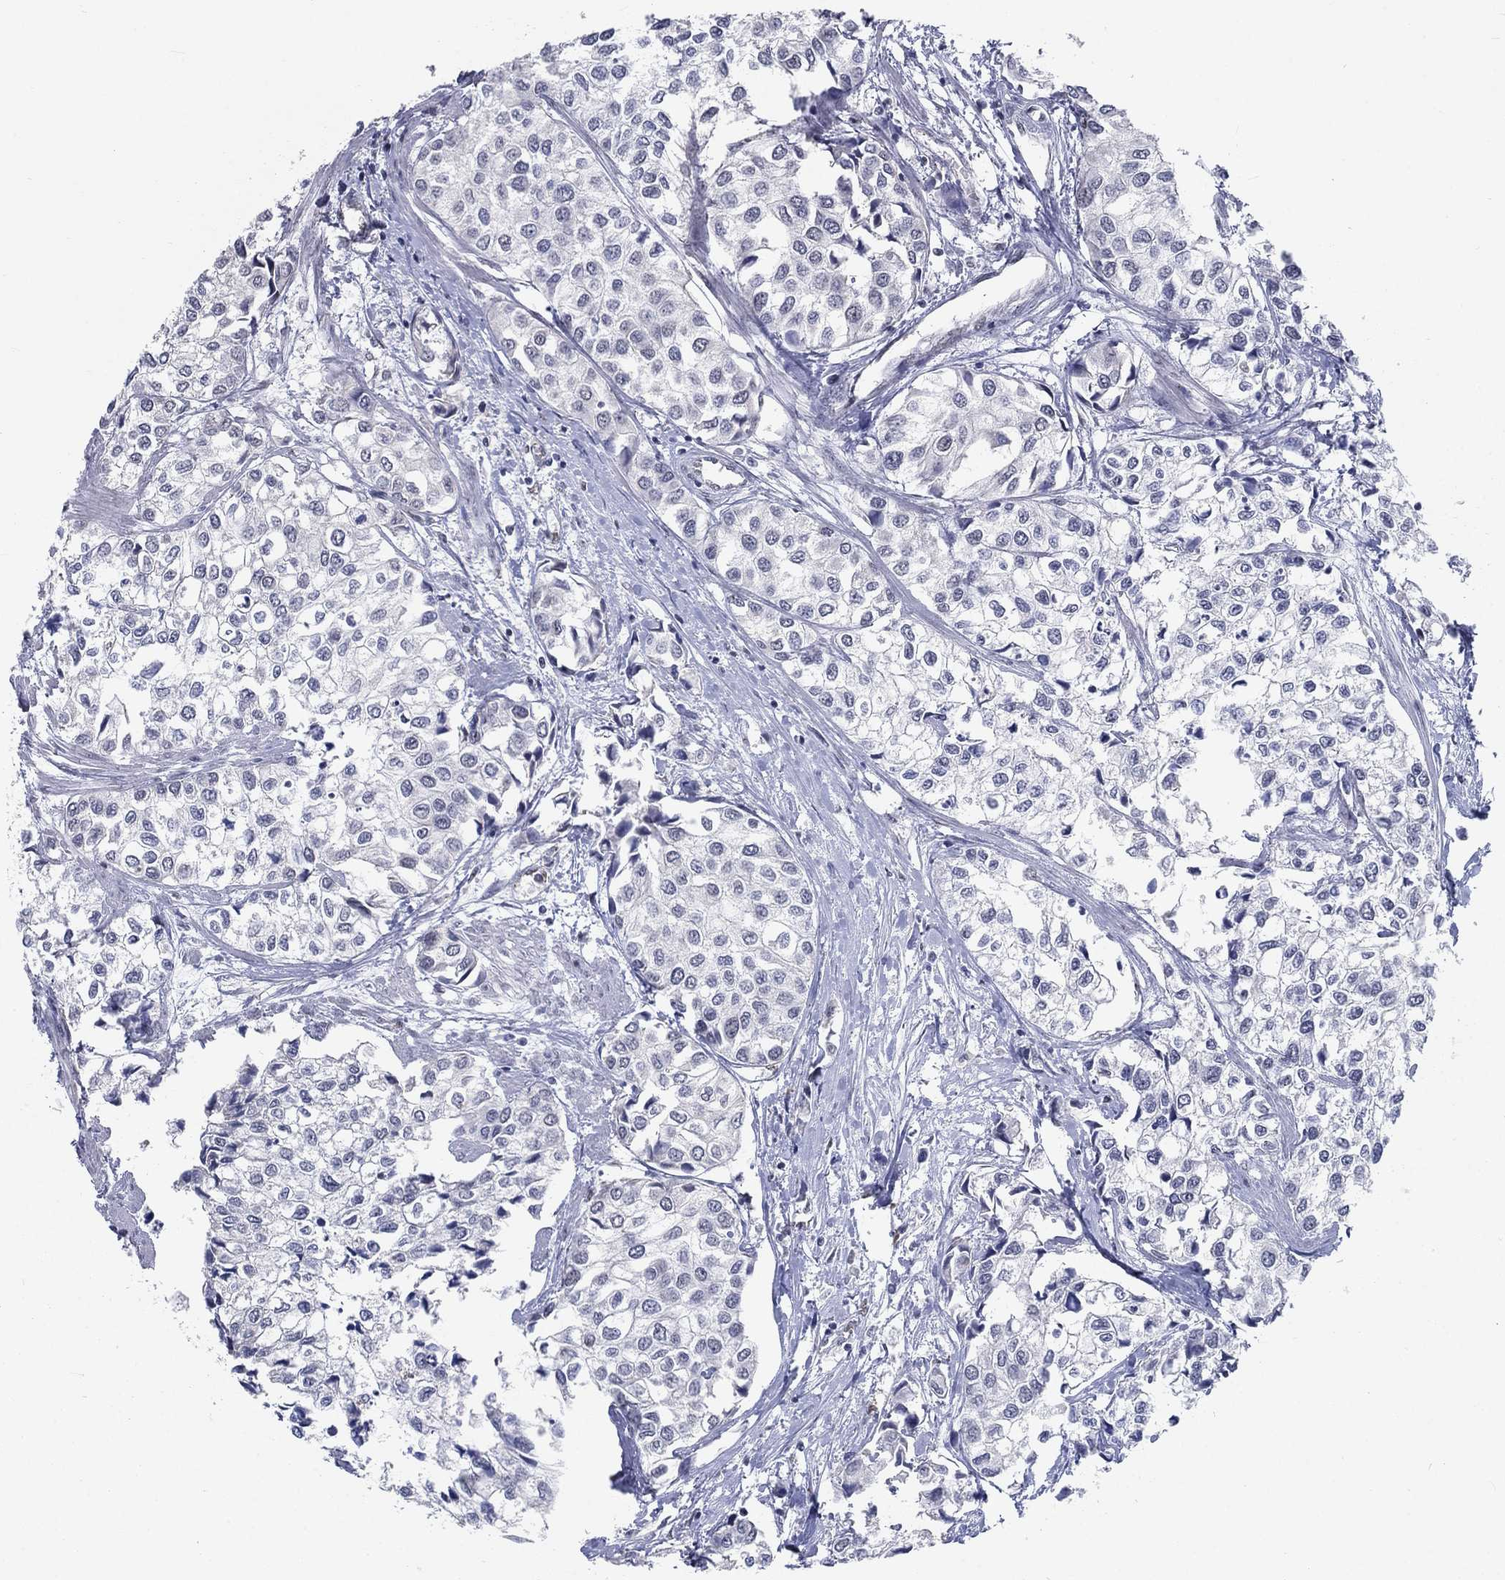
{"staining": {"intensity": "negative", "quantity": "none", "location": "none"}, "tissue": "urothelial cancer", "cell_type": "Tumor cells", "image_type": "cancer", "snomed": [{"axis": "morphology", "description": "Urothelial carcinoma, High grade"}, {"axis": "topography", "description": "Urinary bladder"}], "caption": "High power microscopy photomicrograph of an immunohistochemistry micrograph of high-grade urothelial carcinoma, revealing no significant positivity in tumor cells.", "gene": "ZBED1", "patient": {"sex": "male", "age": 73}}